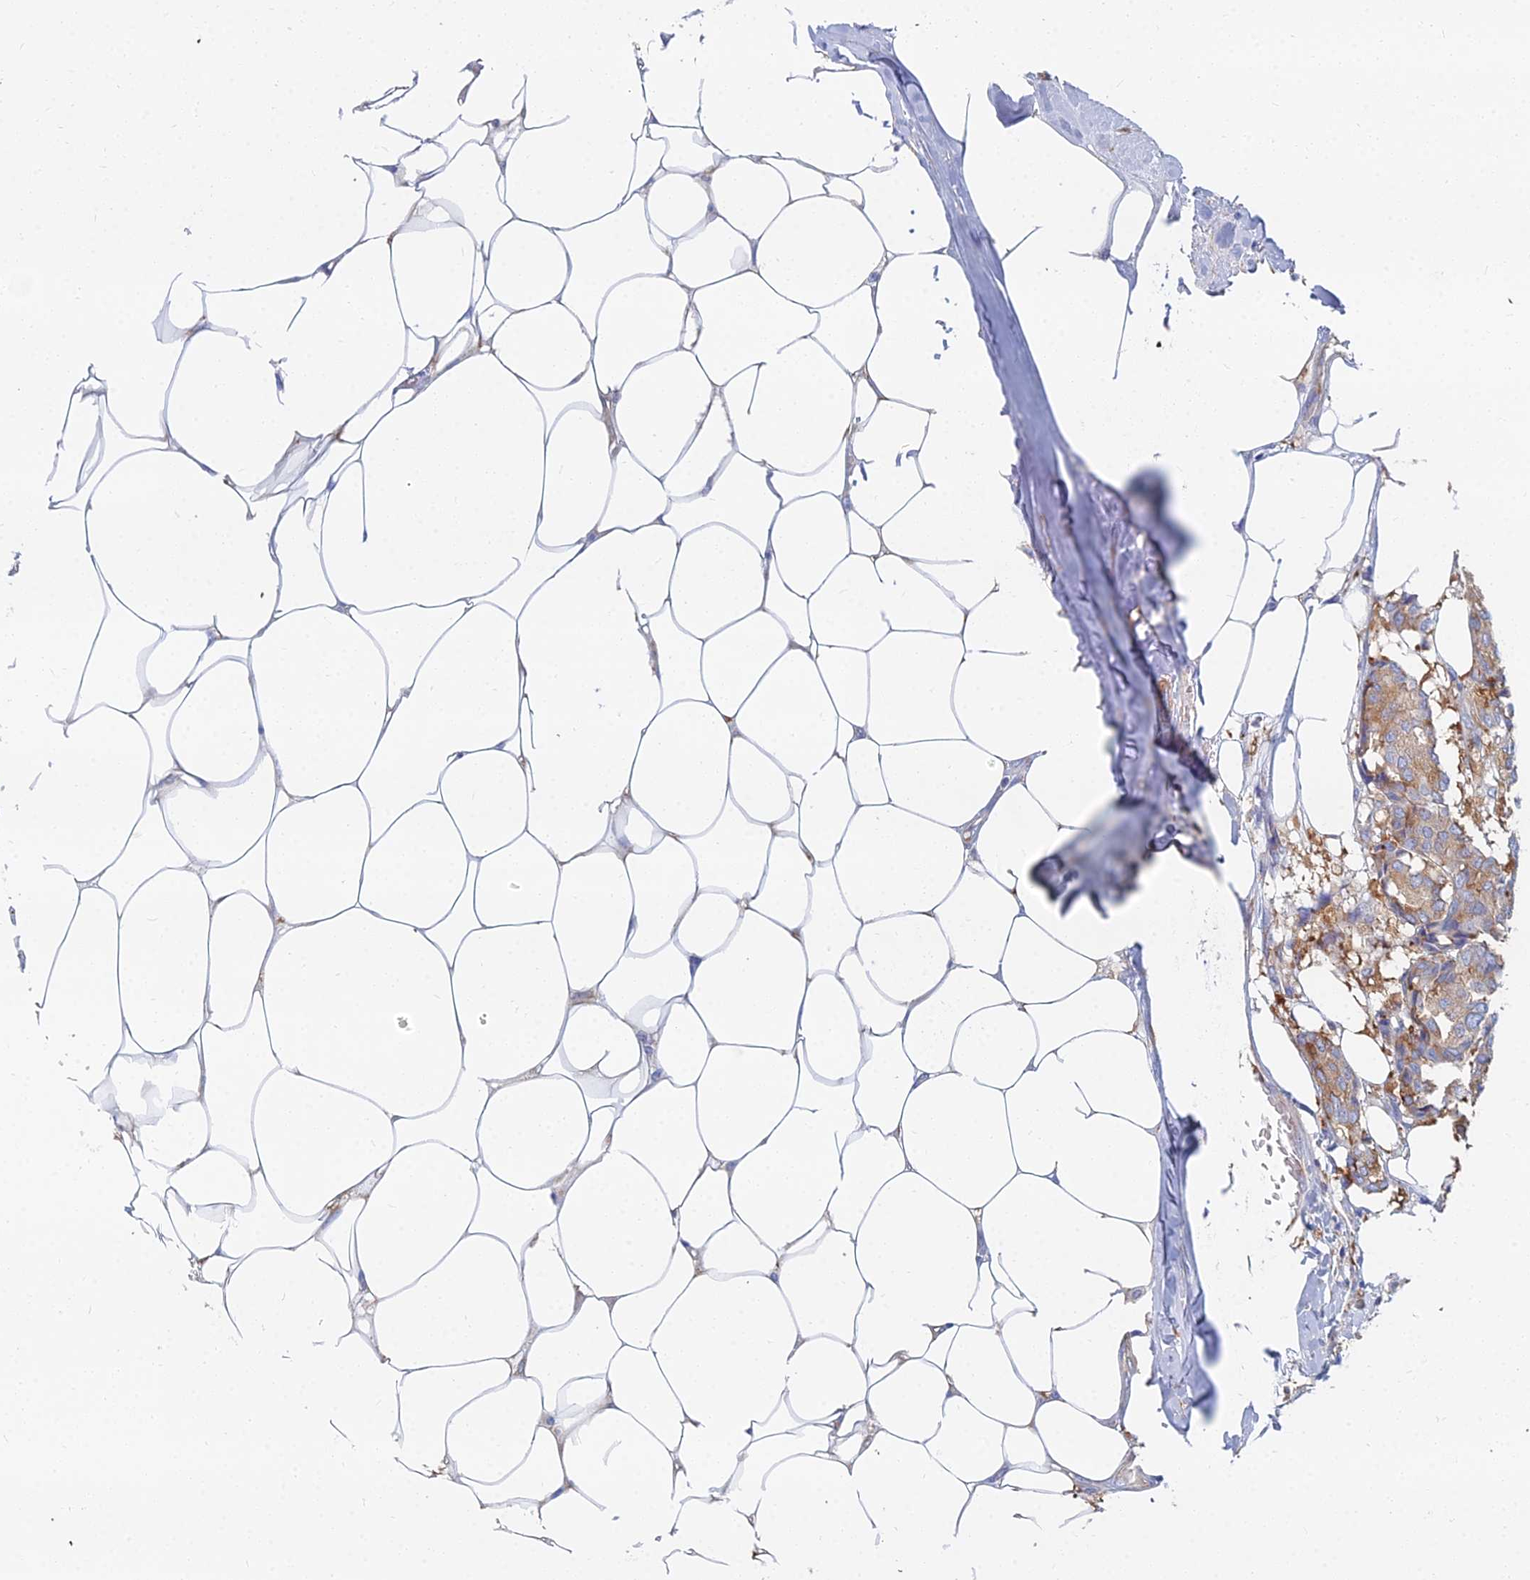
{"staining": {"intensity": "moderate", "quantity": "25%-75%", "location": "cytoplasmic/membranous"}, "tissue": "breast cancer", "cell_type": "Tumor cells", "image_type": "cancer", "snomed": [{"axis": "morphology", "description": "Duct carcinoma"}, {"axis": "topography", "description": "Breast"}], "caption": "High-magnification brightfield microscopy of breast intraductal carcinoma stained with DAB (brown) and counterstained with hematoxylin (blue). tumor cells exhibit moderate cytoplasmic/membranous positivity is seen in about25%-75% of cells. The staining is performed using DAB (3,3'-diaminobenzidine) brown chromogen to label protein expression. The nuclei are counter-stained blue using hematoxylin.", "gene": "GPR42", "patient": {"sex": "female", "age": 75}}